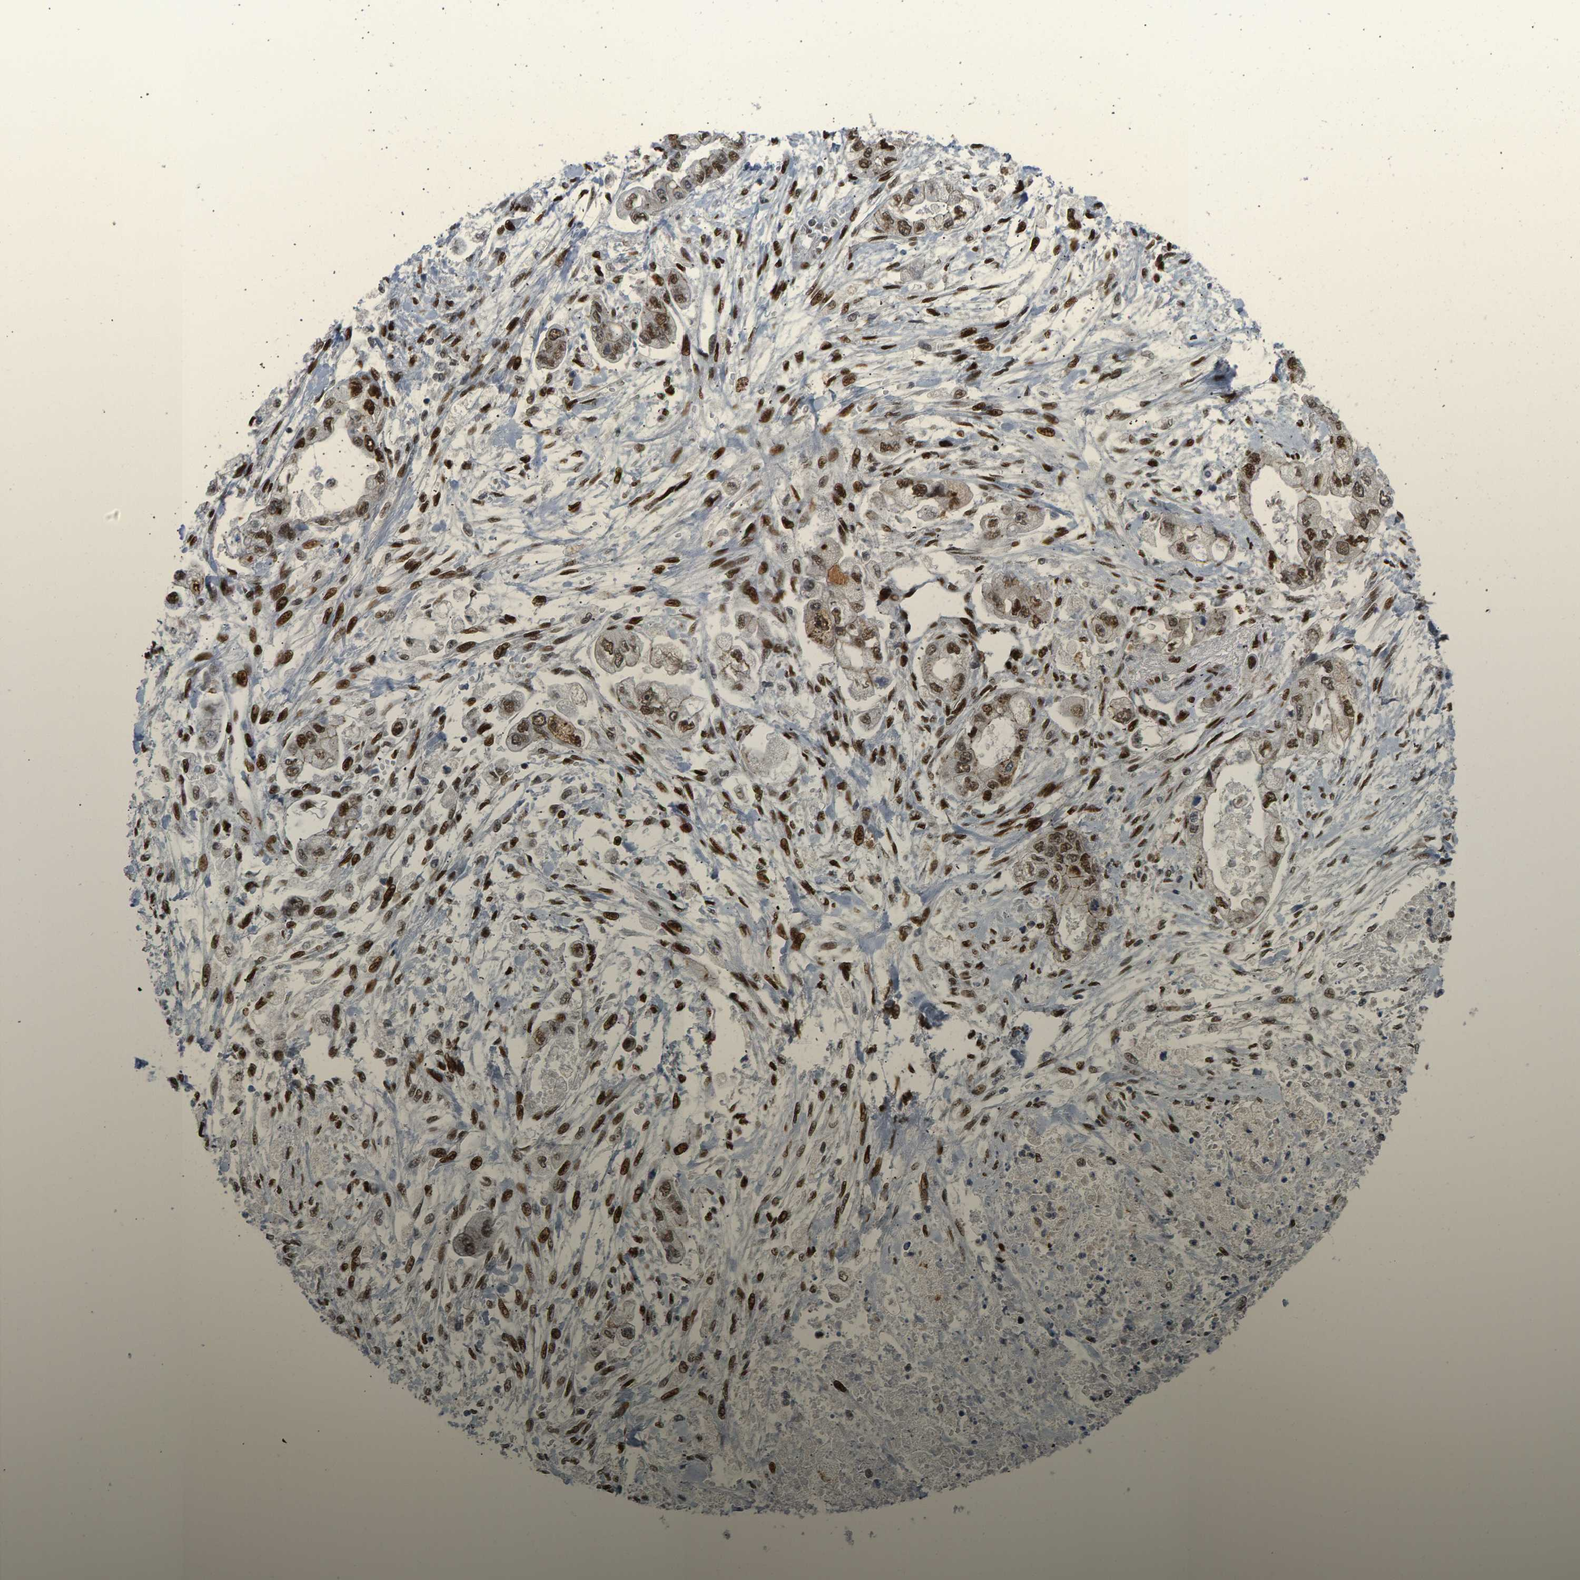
{"staining": {"intensity": "strong", "quantity": "25%-75%", "location": "nuclear"}, "tissue": "stomach cancer", "cell_type": "Tumor cells", "image_type": "cancer", "snomed": [{"axis": "morphology", "description": "Normal tissue, NOS"}, {"axis": "morphology", "description": "Adenocarcinoma, NOS"}, {"axis": "topography", "description": "Stomach"}], "caption": "Immunohistochemistry staining of stomach adenocarcinoma, which displays high levels of strong nuclear expression in approximately 25%-75% of tumor cells indicating strong nuclear protein staining. The staining was performed using DAB (3,3'-diaminobenzidine) (brown) for protein detection and nuclei were counterstained in hematoxylin (blue).", "gene": "FOXK1", "patient": {"sex": "male", "age": 62}}